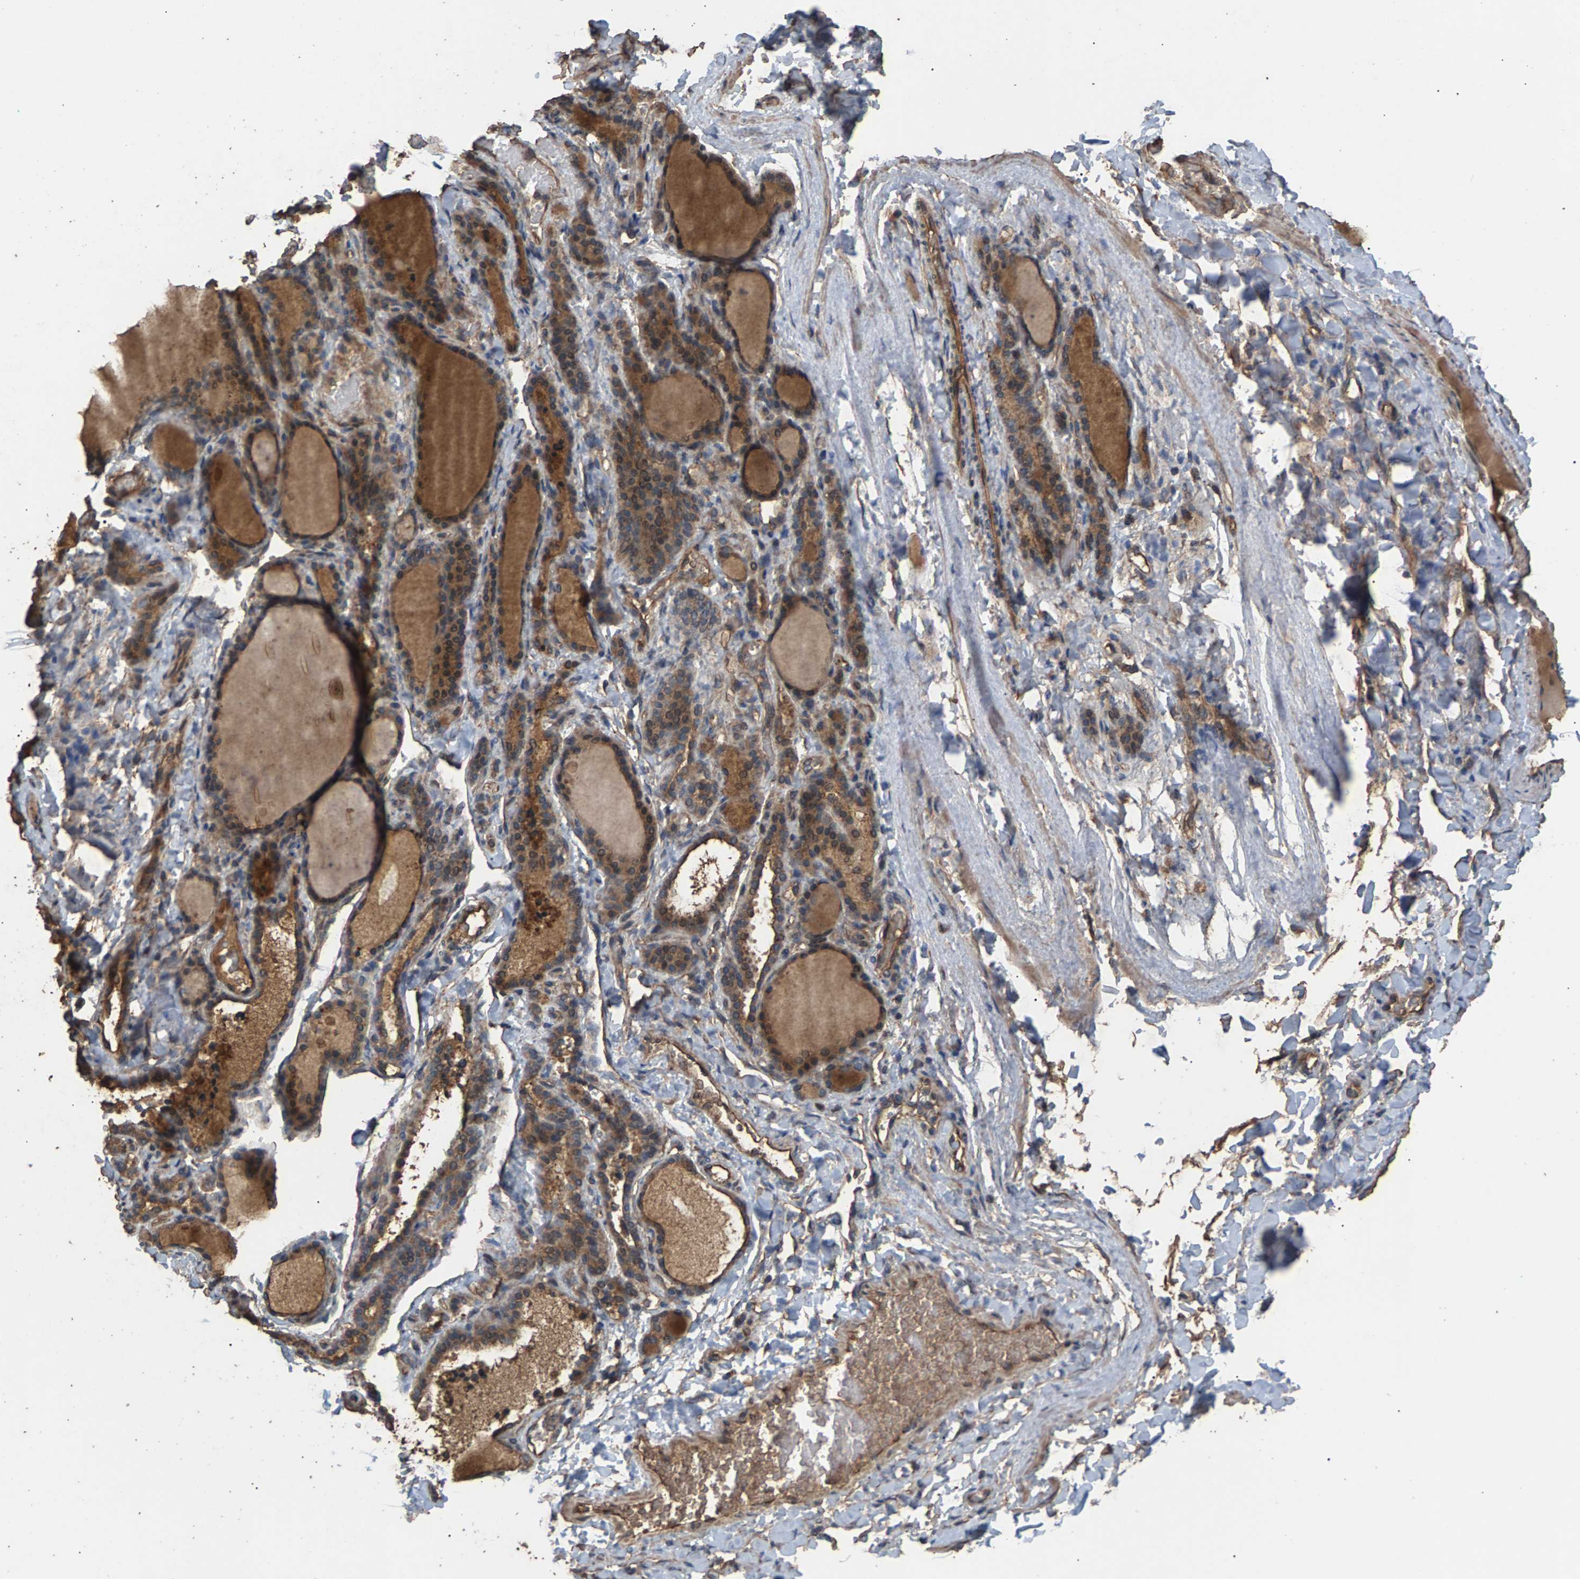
{"staining": {"intensity": "moderate", "quantity": ">75%", "location": "cytoplasmic/membranous"}, "tissue": "thyroid gland", "cell_type": "Glandular cells", "image_type": "normal", "snomed": [{"axis": "morphology", "description": "Normal tissue, NOS"}, {"axis": "topography", "description": "Thyroid gland"}], "caption": "Immunohistochemistry (IHC) of unremarkable human thyroid gland shows medium levels of moderate cytoplasmic/membranous staining in about >75% of glandular cells.", "gene": "HTRA3", "patient": {"sex": "female", "age": 28}}